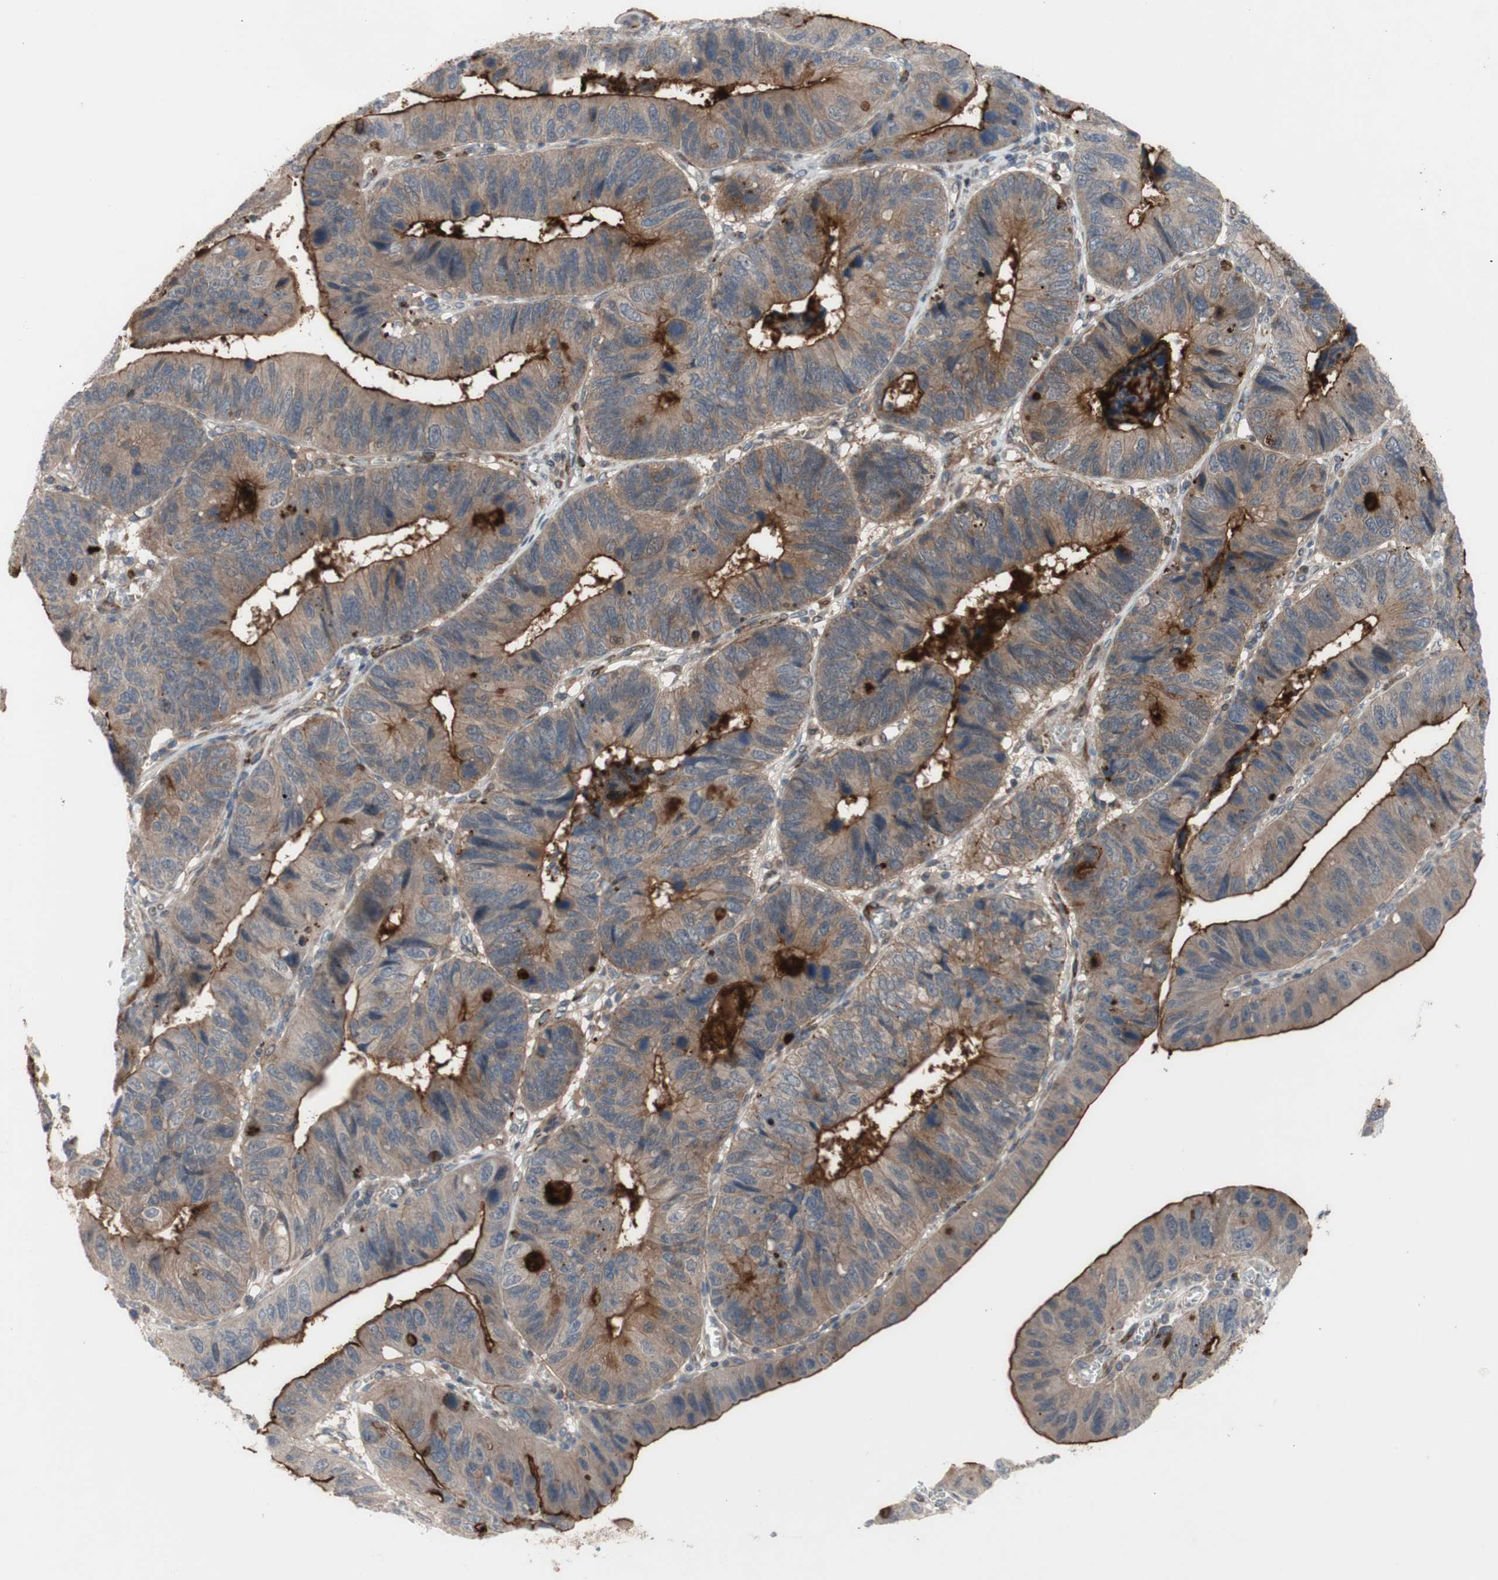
{"staining": {"intensity": "moderate", "quantity": "25%-75%", "location": "cytoplasmic/membranous"}, "tissue": "stomach cancer", "cell_type": "Tumor cells", "image_type": "cancer", "snomed": [{"axis": "morphology", "description": "Adenocarcinoma, NOS"}, {"axis": "topography", "description": "Stomach"}], "caption": "The photomicrograph demonstrates immunohistochemical staining of stomach cancer (adenocarcinoma). There is moderate cytoplasmic/membranous staining is identified in about 25%-75% of tumor cells. (DAB IHC with brightfield microscopy, high magnification).", "gene": "OAZ1", "patient": {"sex": "male", "age": 59}}